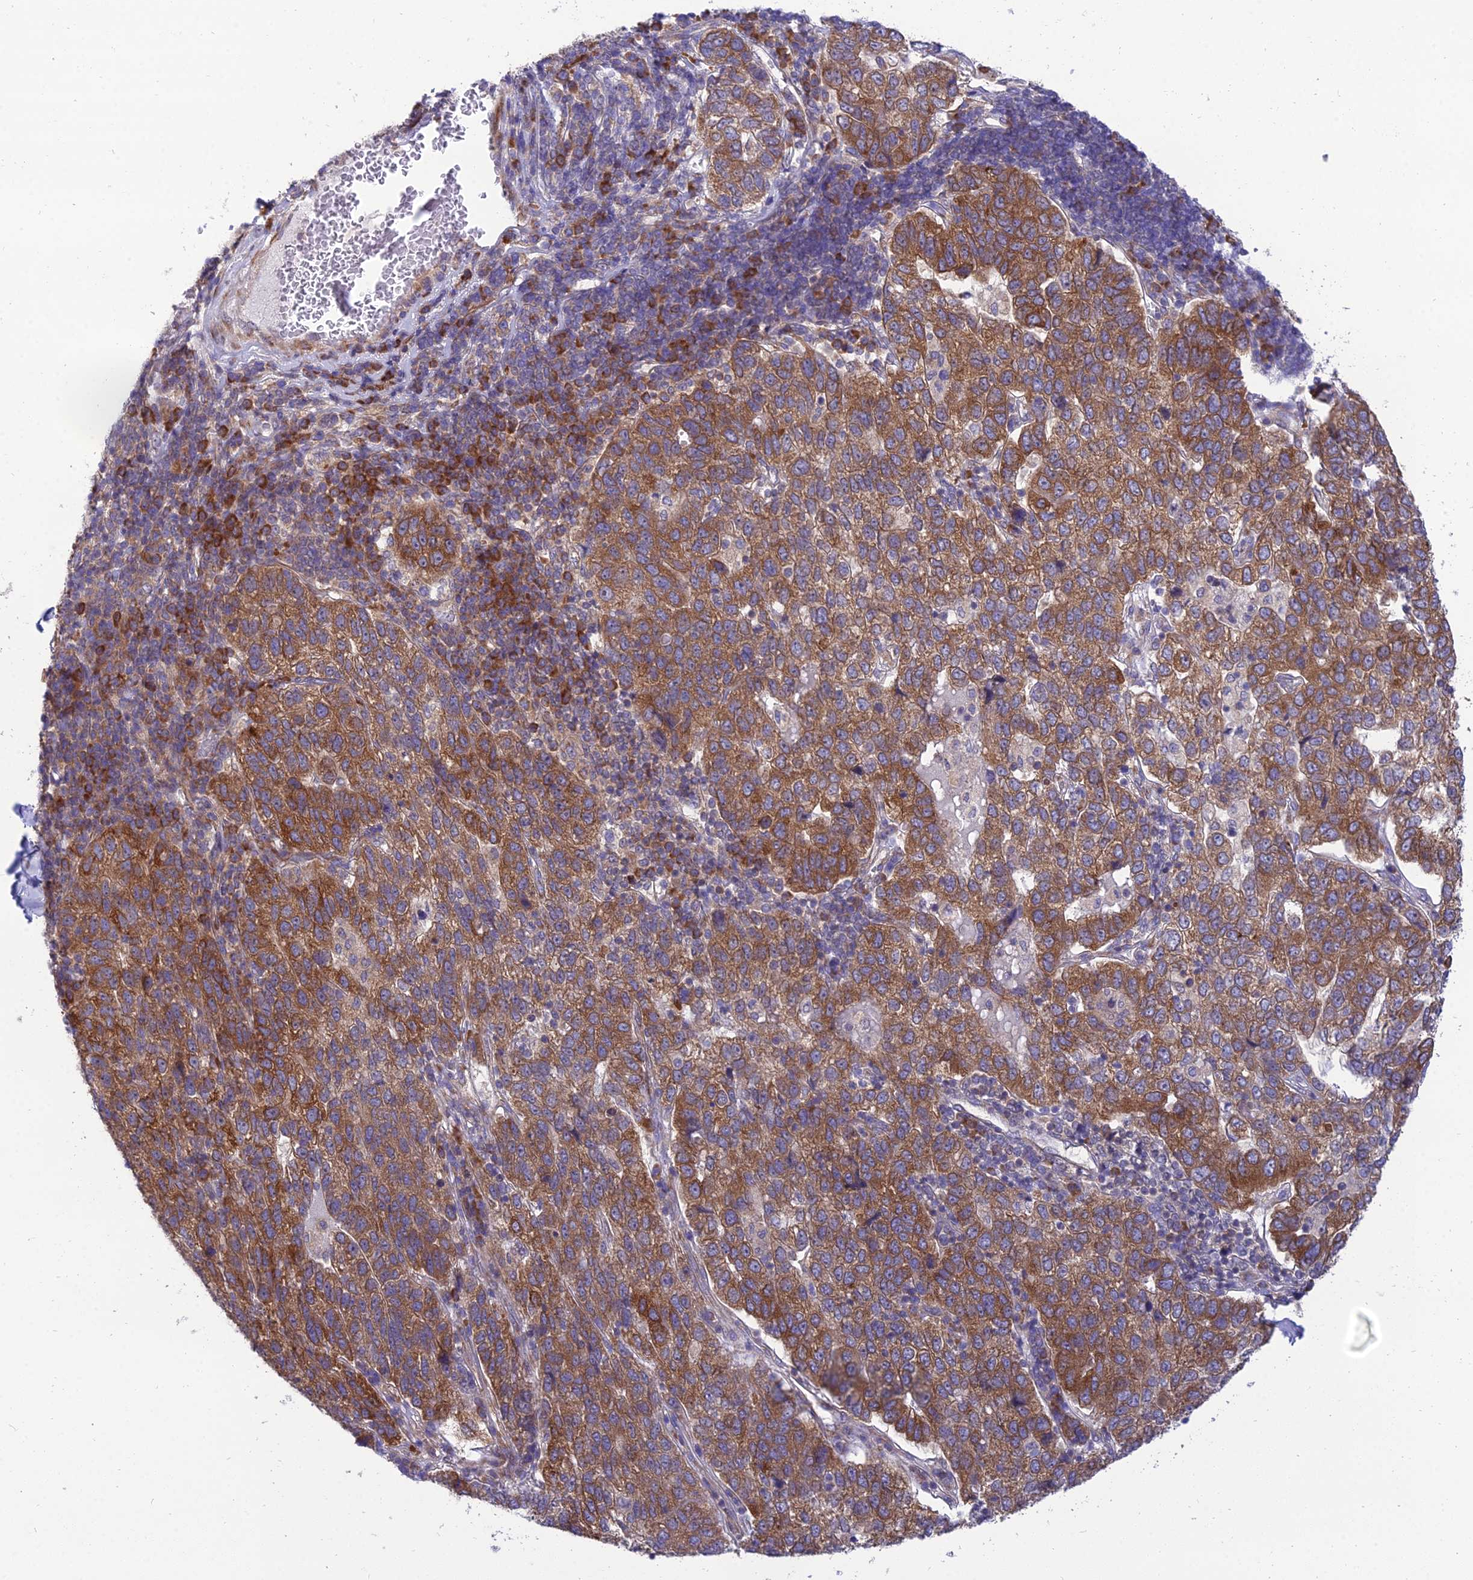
{"staining": {"intensity": "strong", "quantity": ">75%", "location": "cytoplasmic/membranous"}, "tissue": "pancreatic cancer", "cell_type": "Tumor cells", "image_type": "cancer", "snomed": [{"axis": "morphology", "description": "Adenocarcinoma, NOS"}, {"axis": "topography", "description": "Pancreas"}], "caption": "Immunohistochemistry (IHC) micrograph of neoplastic tissue: human adenocarcinoma (pancreatic) stained using IHC shows high levels of strong protein expression localized specifically in the cytoplasmic/membranous of tumor cells, appearing as a cytoplasmic/membranous brown color.", "gene": "CLCN7", "patient": {"sex": "female", "age": 61}}